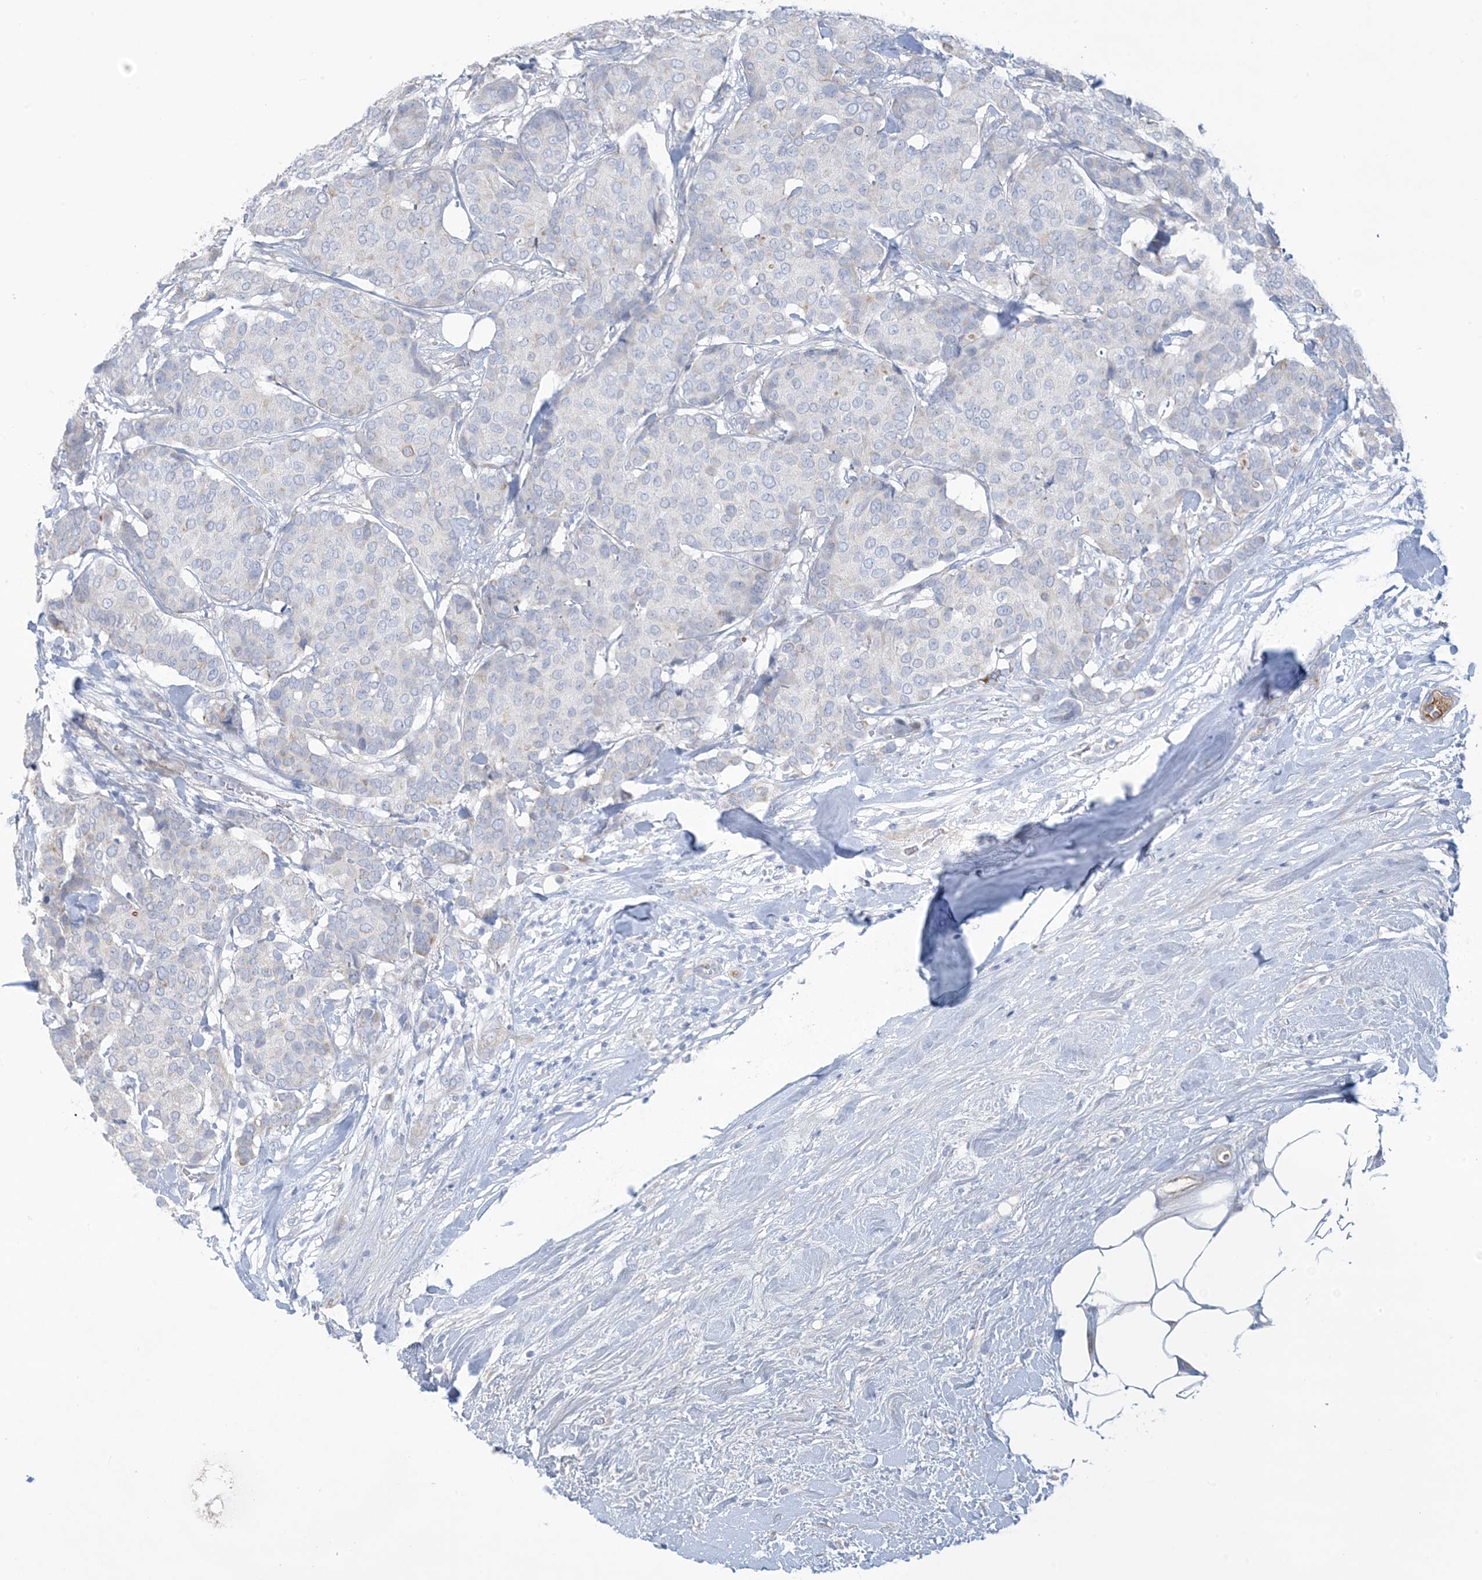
{"staining": {"intensity": "negative", "quantity": "none", "location": "none"}, "tissue": "breast cancer", "cell_type": "Tumor cells", "image_type": "cancer", "snomed": [{"axis": "morphology", "description": "Duct carcinoma"}, {"axis": "topography", "description": "Breast"}], "caption": "Immunohistochemical staining of human intraductal carcinoma (breast) demonstrates no significant expression in tumor cells.", "gene": "ATP11C", "patient": {"sex": "female", "age": 75}}